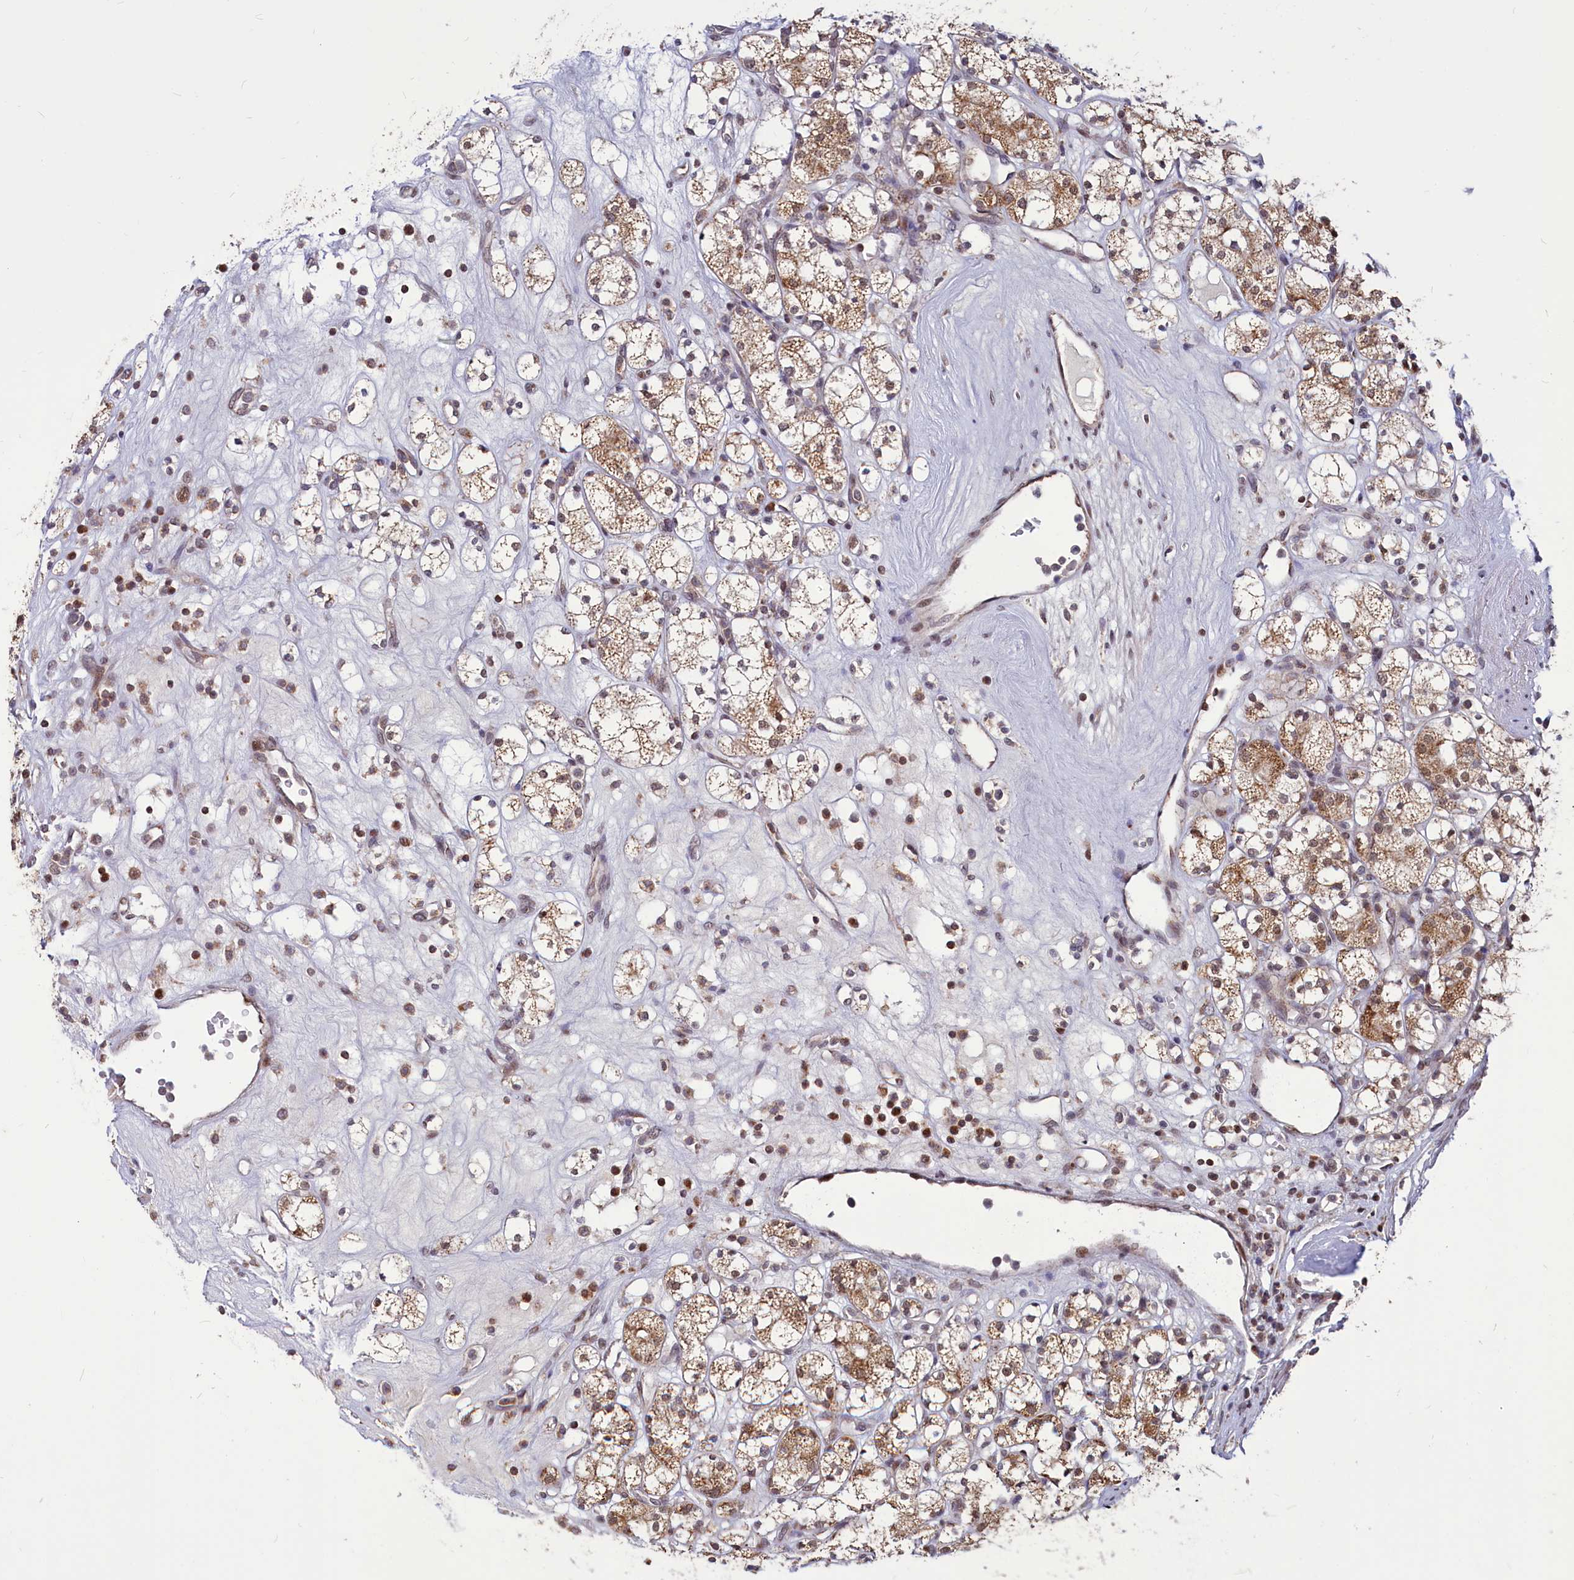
{"staining": {"intensity": "moderate", "quantity": ">75%", "location": "cytoplasmic/membranous"}, "tissue": "renal cancer", "cell_type": "Tumor cells", "image_type": "cancer", "snomed": [{"axis": "morphology", "description": "Adenocarcinoma, NOS"}, {"axis": "topography", "description": "Kidney"}], "caption": "Tumor cells display medium levels of moderate cytoplasmic/membranous staining in approximately >75% of cells in adenocarcinoma (renal). (Stains: DAB in brown, nuclei in blue, Microscopy: brightfield microscopy at high magnification).", "gene": "PHC3", "patient": {"sex": "male", "age": 77}}